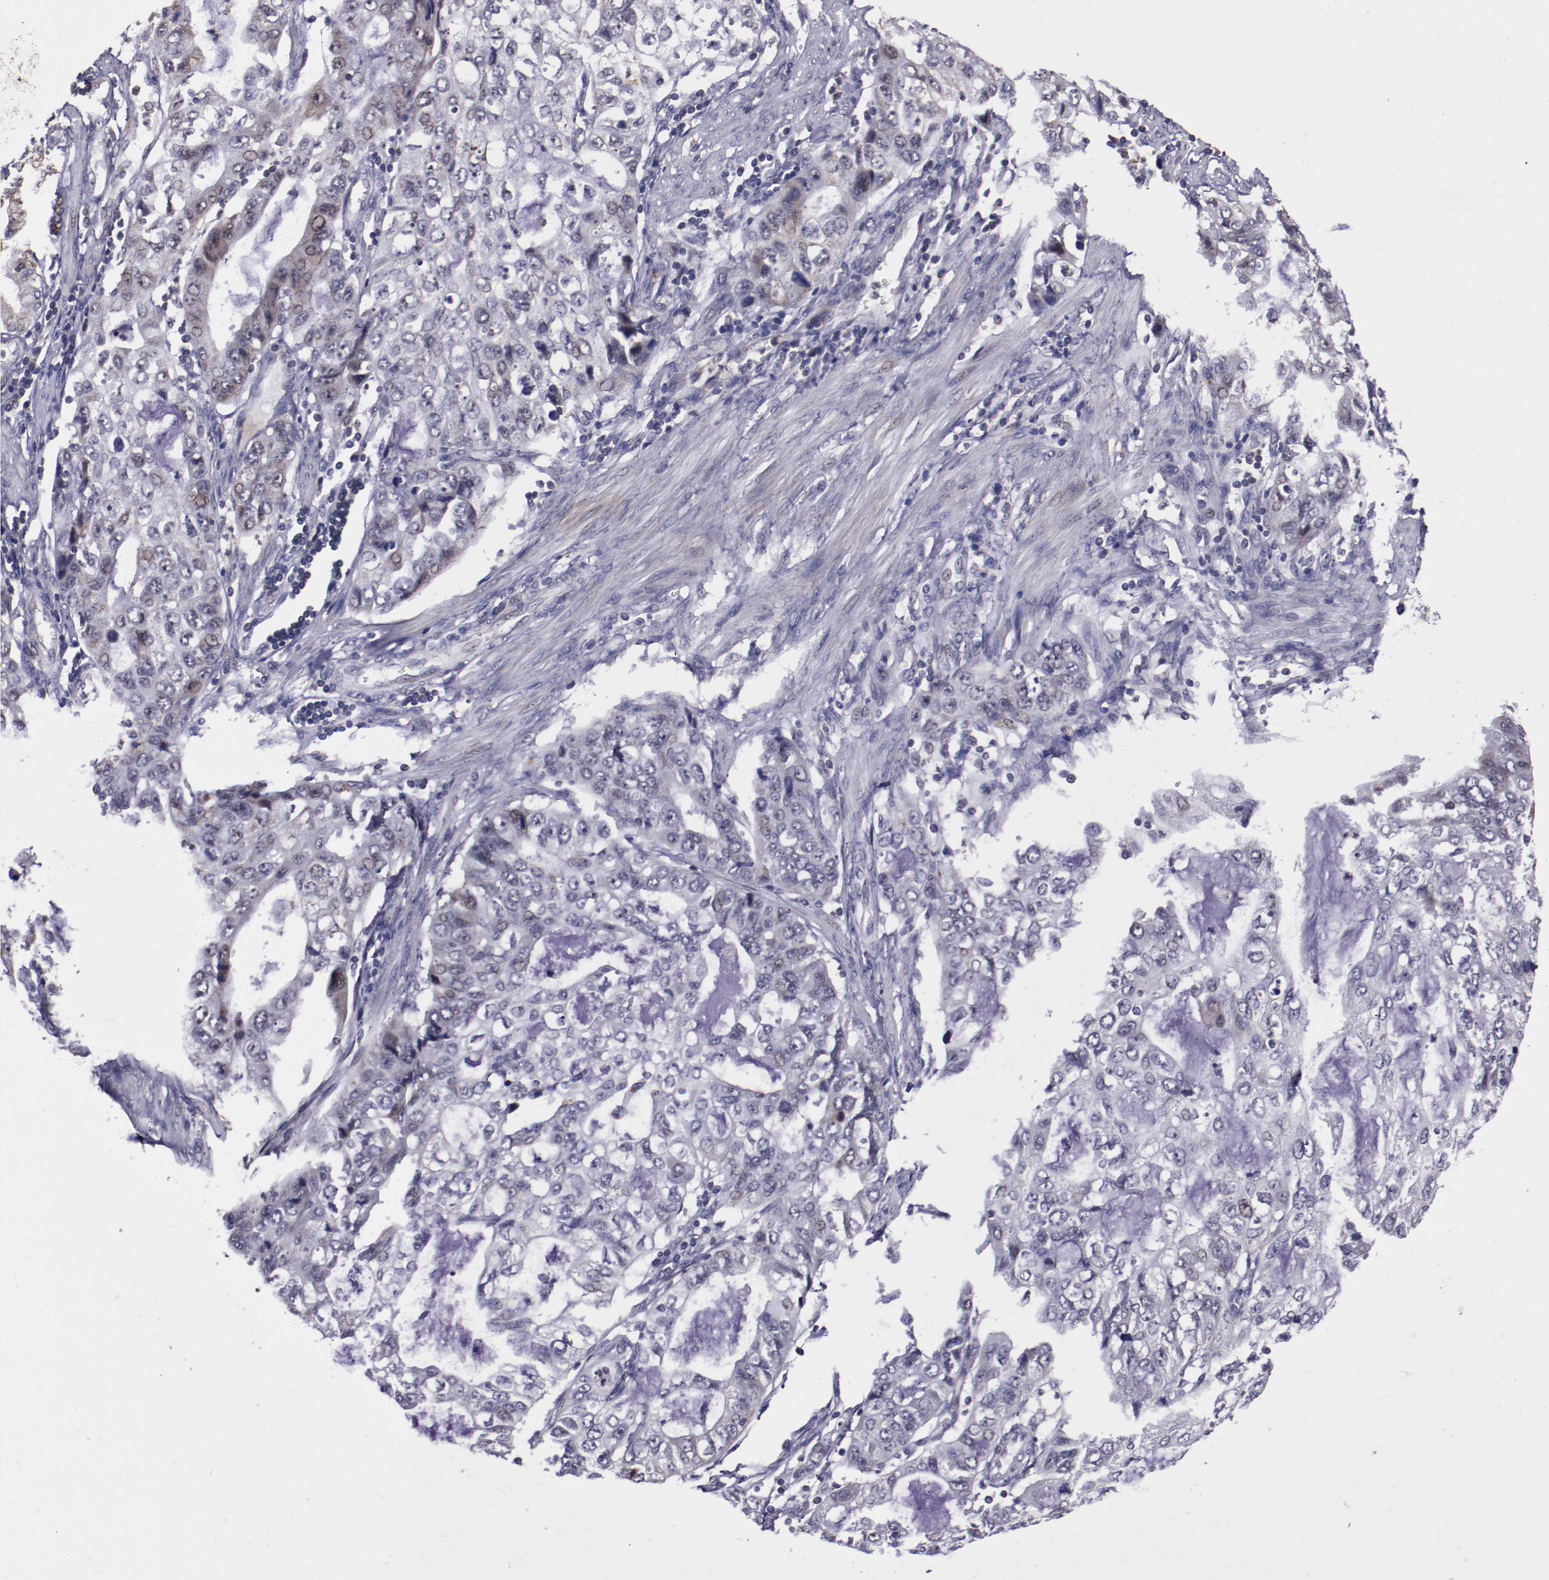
{"staining": {"intensity": "negative", "quantity": "none", "location": "none"}, "tissue": "stomach cancer", "cell_type": "Tumor cells", "image_type": "cancer", "snomed": [{"axis": "morphology", "description": "Adenocarcinoma, NOS"}, {"axis": "topography", "description": "Stomach, upper"}], "caption": "A histopathology image of stomach cancer (adenocarcinoma) stained for a protein shows no brown staining in tumor cells.", "gene": "LONP1", "patient": {"sex": "female", "age": 52}}